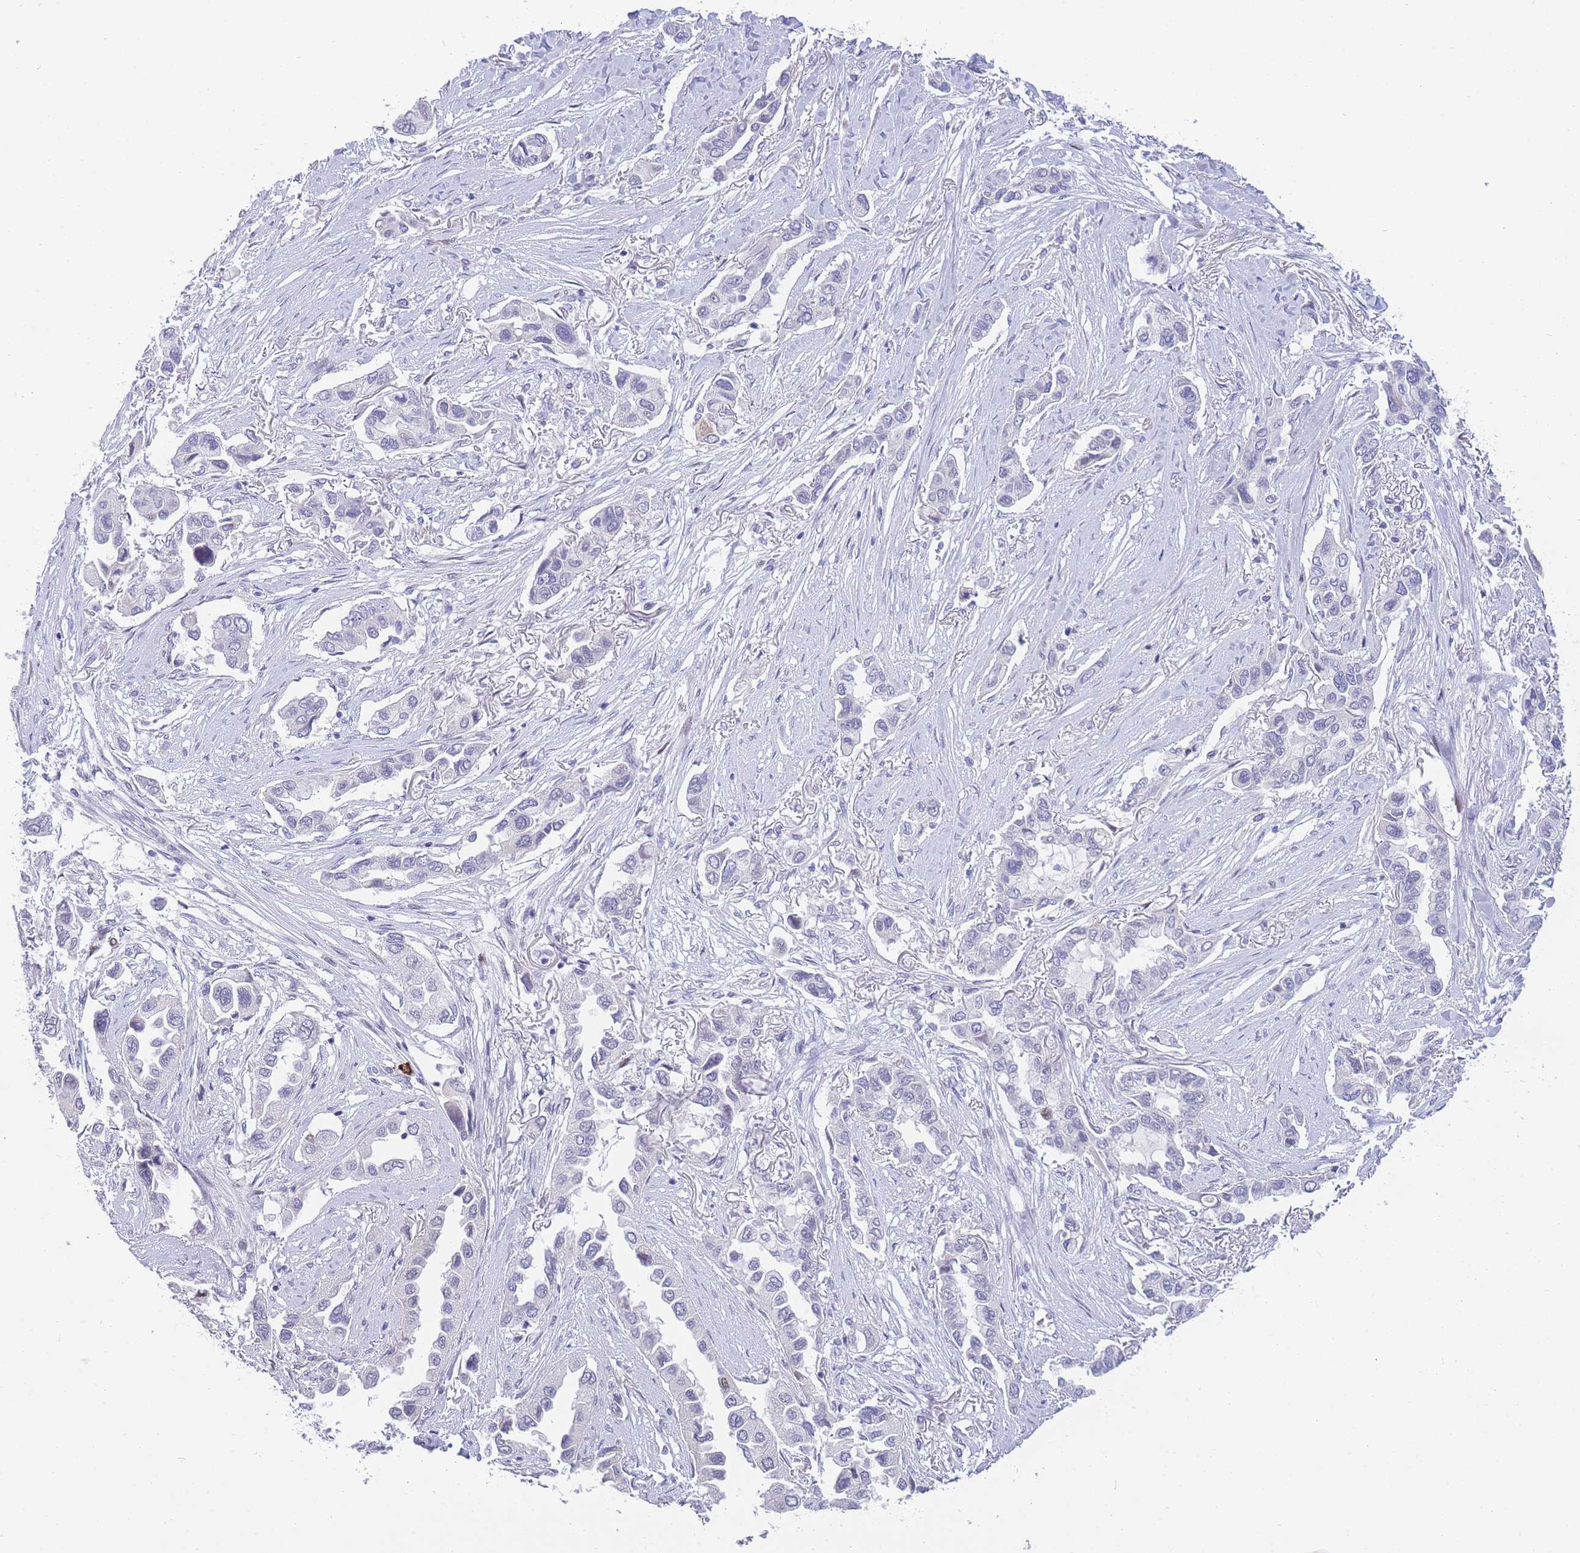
{"staining": {"intensity": "negative", "quantity": "none", "location": "none"}, "tissue": "lung cancer", "cell_type": "Tumor cells", "image_type": "cancer", "snomed": [{"axis": "morphology", "description": "Adenocarcinoma, NOS"}, {"axis": "topography", "description": "Lung"}], "caption": "This histopathology image is of lung cancer (adenocarcinoma) stained with IHC to label a protein in brown with the nuclei are counter-stained blue. There is no expression in tumor cells.", "gene": "SHCBP1", "patient": {"sex": "female", "age": 76}}